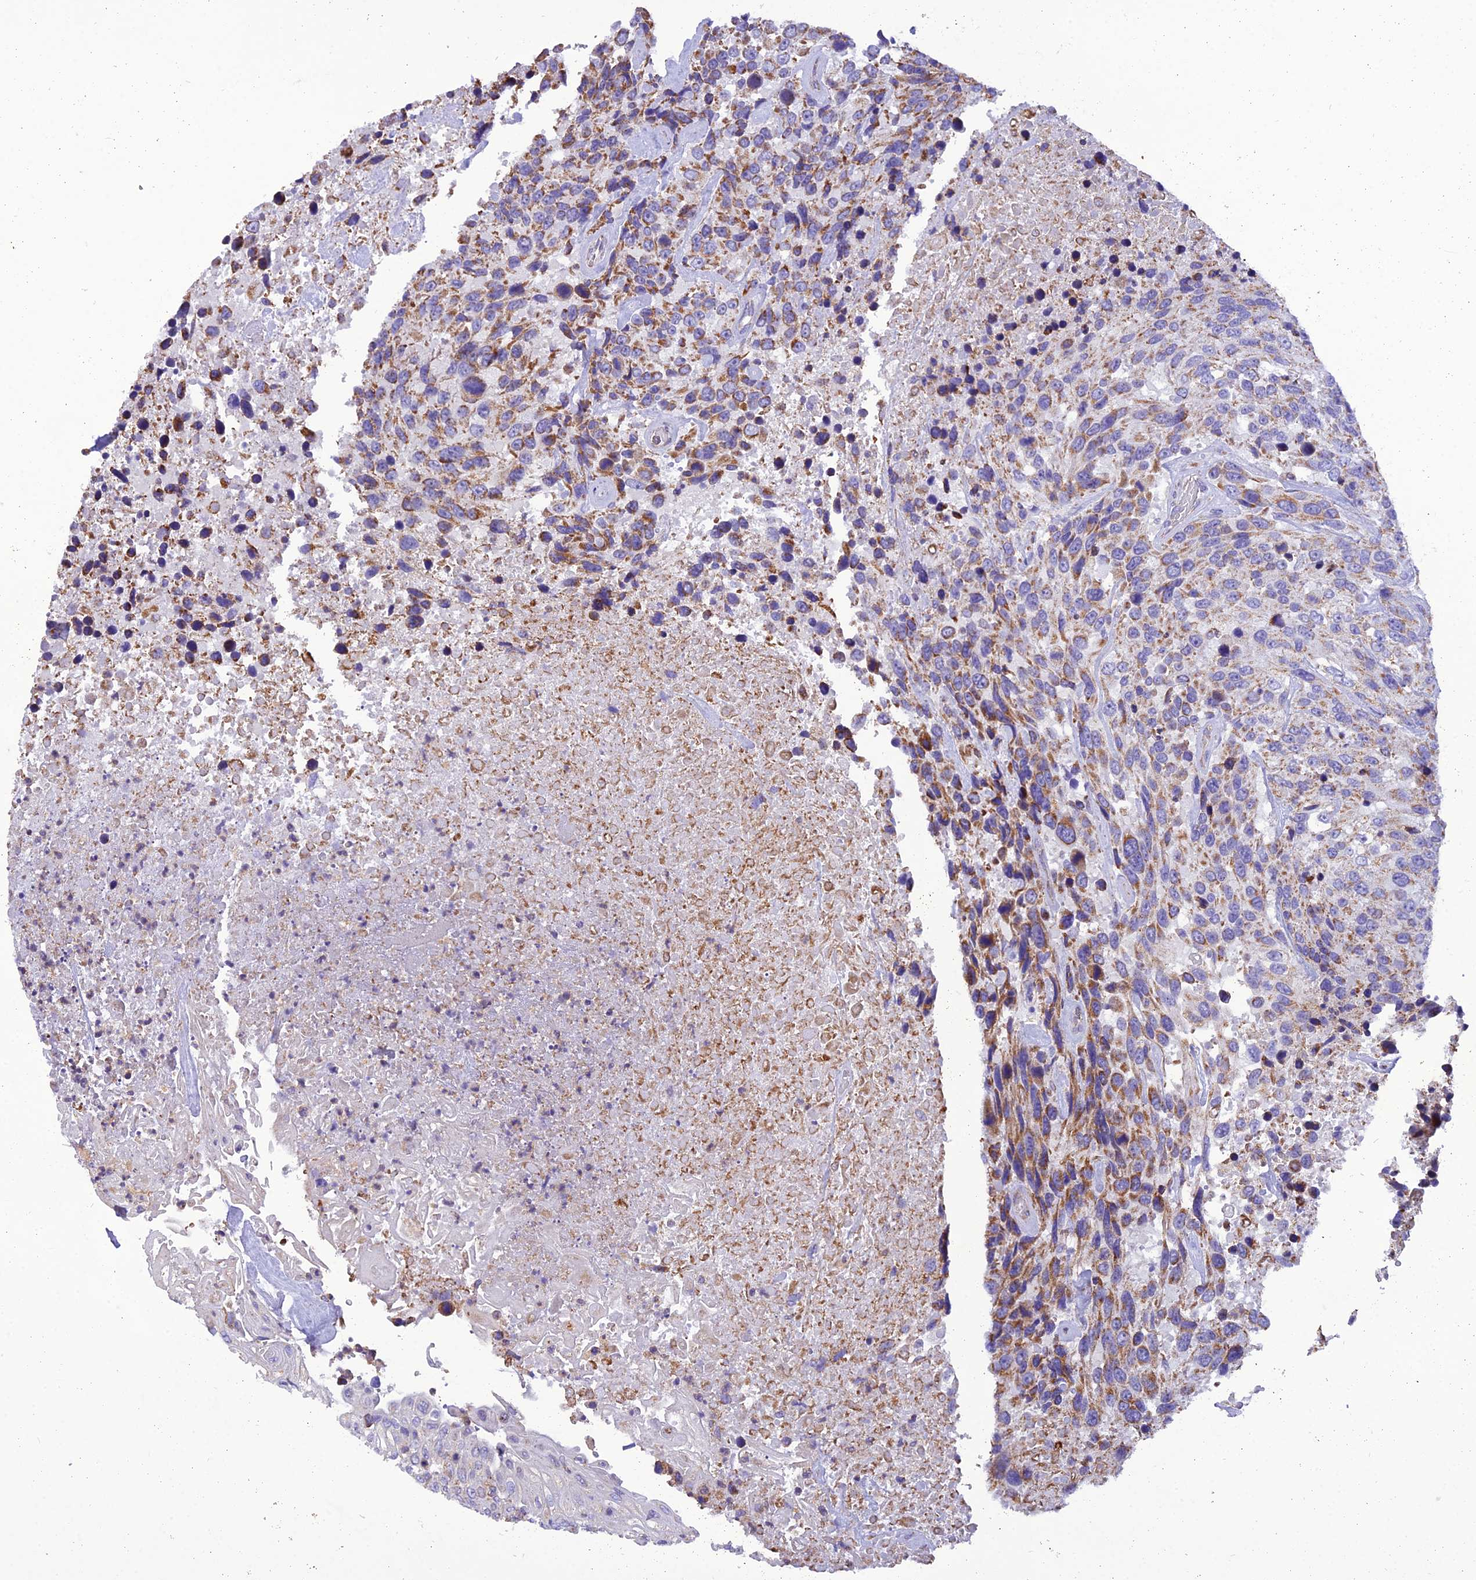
{"staining": {"intensity": "moderate", "quantity": ">75%", "location": "cytoplasmic/membranous"}, "tissue": "urothelial cancer", "cell_type": "Tumor cells", "image_type": "cancer", "snomed": [{"axis": "morphology", "description": "Urothelial carcinoma, High grade"}, {"axis": "topography", "description": "Urinary bladder"}], "caption": "Immunohistochemical staining of urothelial carcinoma (high-grade) demonstrates medium levels of moderate cytoplasmic/membranous staining in about >75% of tumor cells.", "gene": "GPD1", "patient": {"sex": "female", "age": 70}}